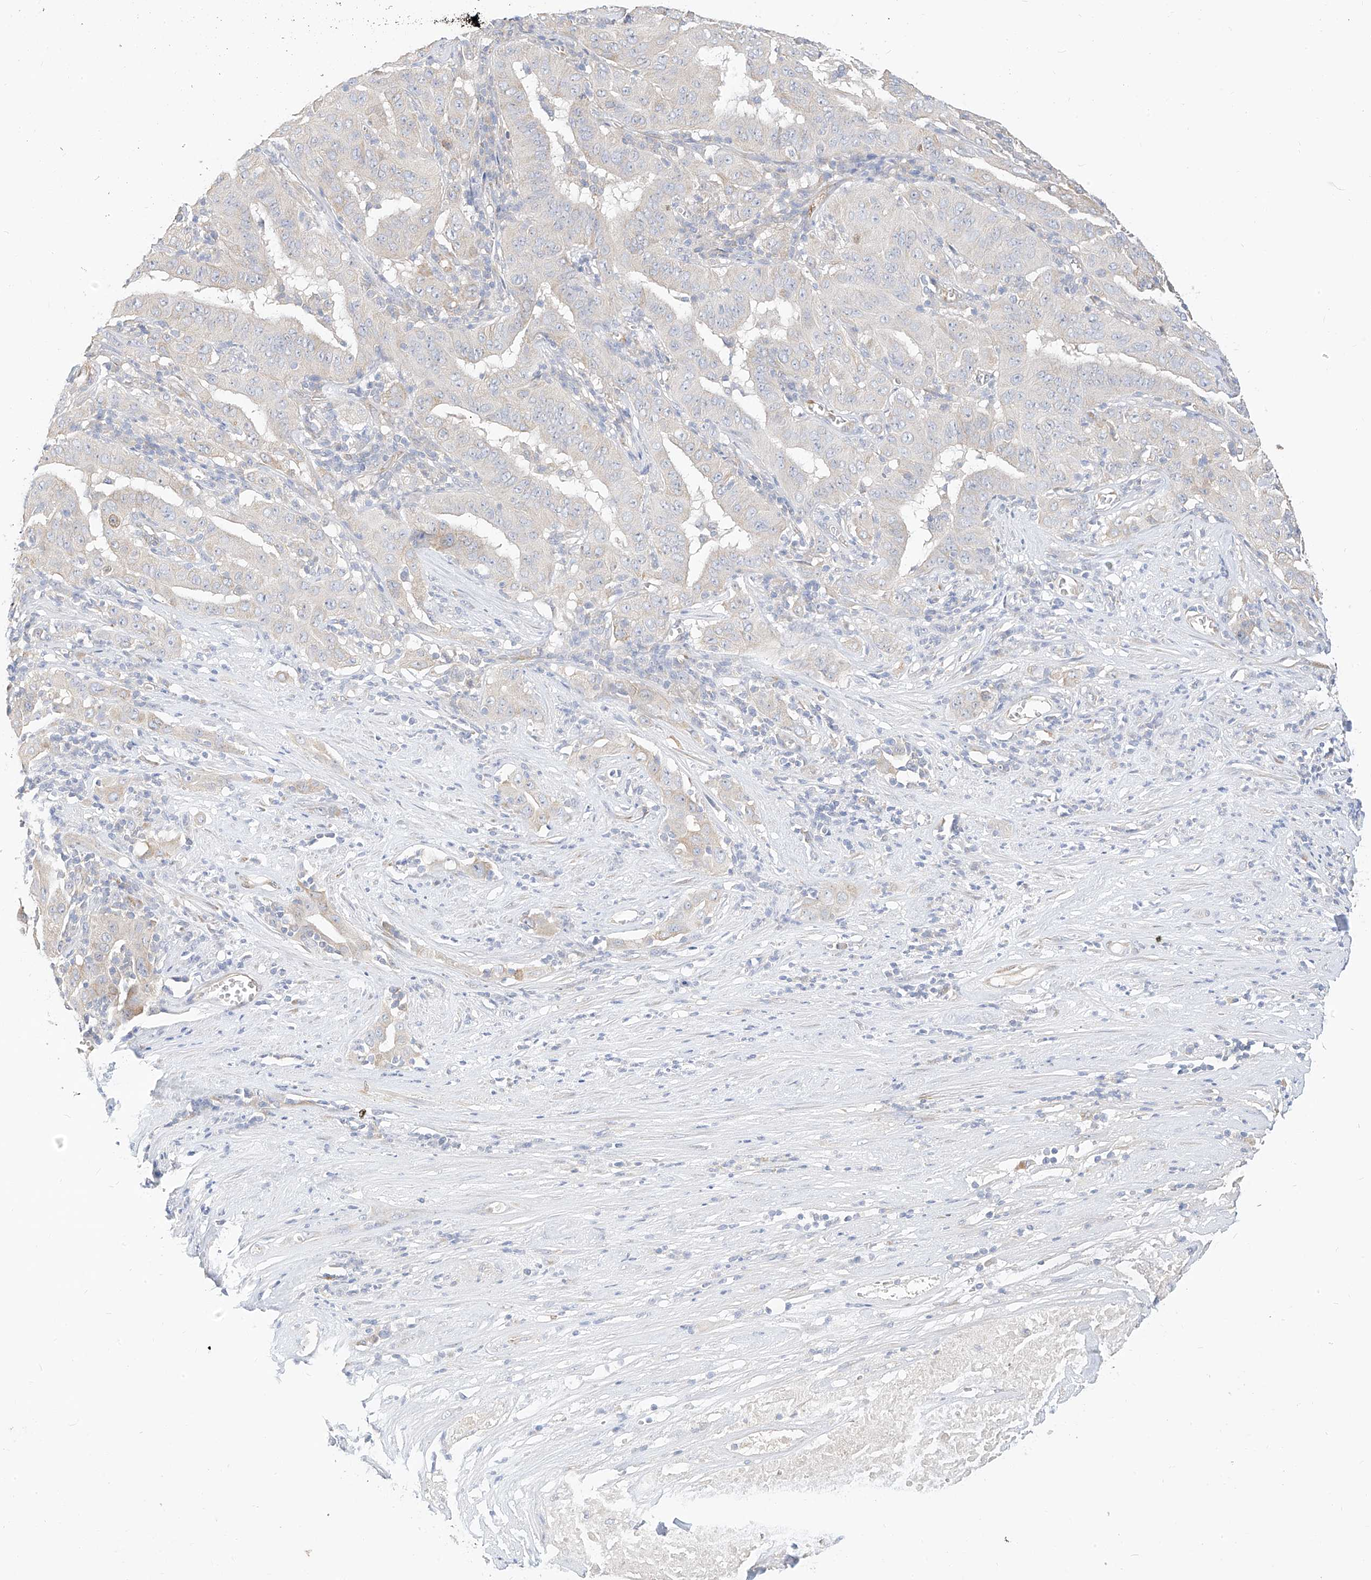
{"staining": {"intensity": "weak", "quantity": "<25%", "location": "cytoplasmic/membranous"}, "tissue": "pancreatic cancer", "cell_type": "Tumor cells", "image_type": "cancer", "snomed": [{"axis": "morphology", "description": "Adenocarcinoma, NOS"}, {"axis": "topography", "description": "Pancreas"}], "caption": "DAB (3,3'-diaminobenzidine) immunohistochemical staining of pancreatic cancer (adenocarcinoma) exhibits no significant expression in tumor cells.", "gene": "RASA2", "patient": {"sex": "male", "age": 63}}